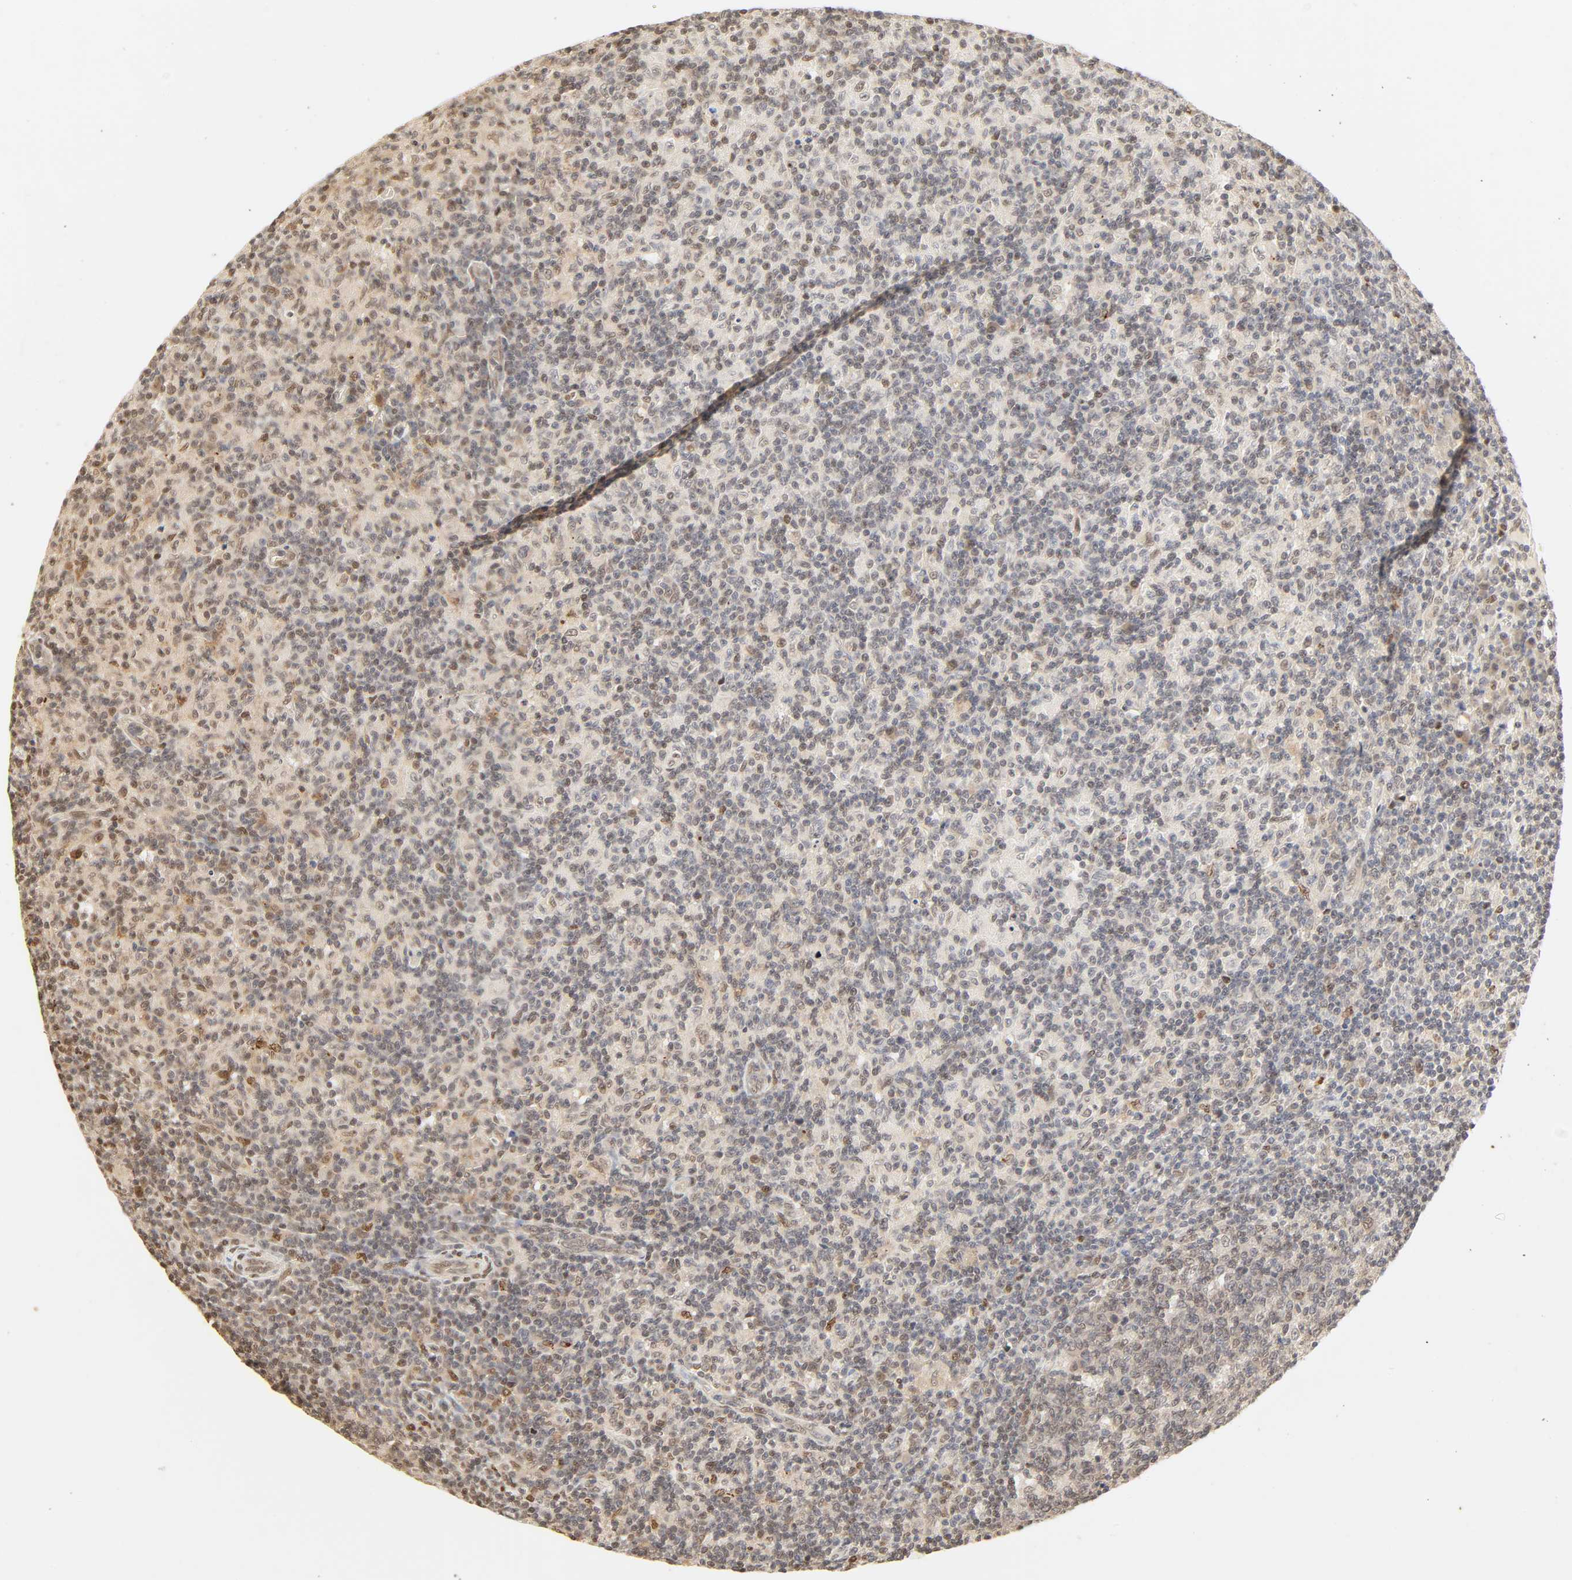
{"staining": {"intensity": "weak", "quantity": "25%-75%", "location": "nuclear"}, "tissue": "lymph node", "cell_type": "Germinal center cells", "image_type": "normal", "snomed": [{"axis": "morphology", "description": "Normal tissue, NOS"}, {"axis": "morphology", "description": "Inflammation, NOS"}, {"axis": "topography", "description": "Lymph node"}], "caption": "Brown immunohistochemical staining in unremarkable human lymph node reveals weak nuclear staining in approximately 25%-75% of germinal center cells.", "gene": "UBC", "patient": {"sex": "male", "age": 55}}